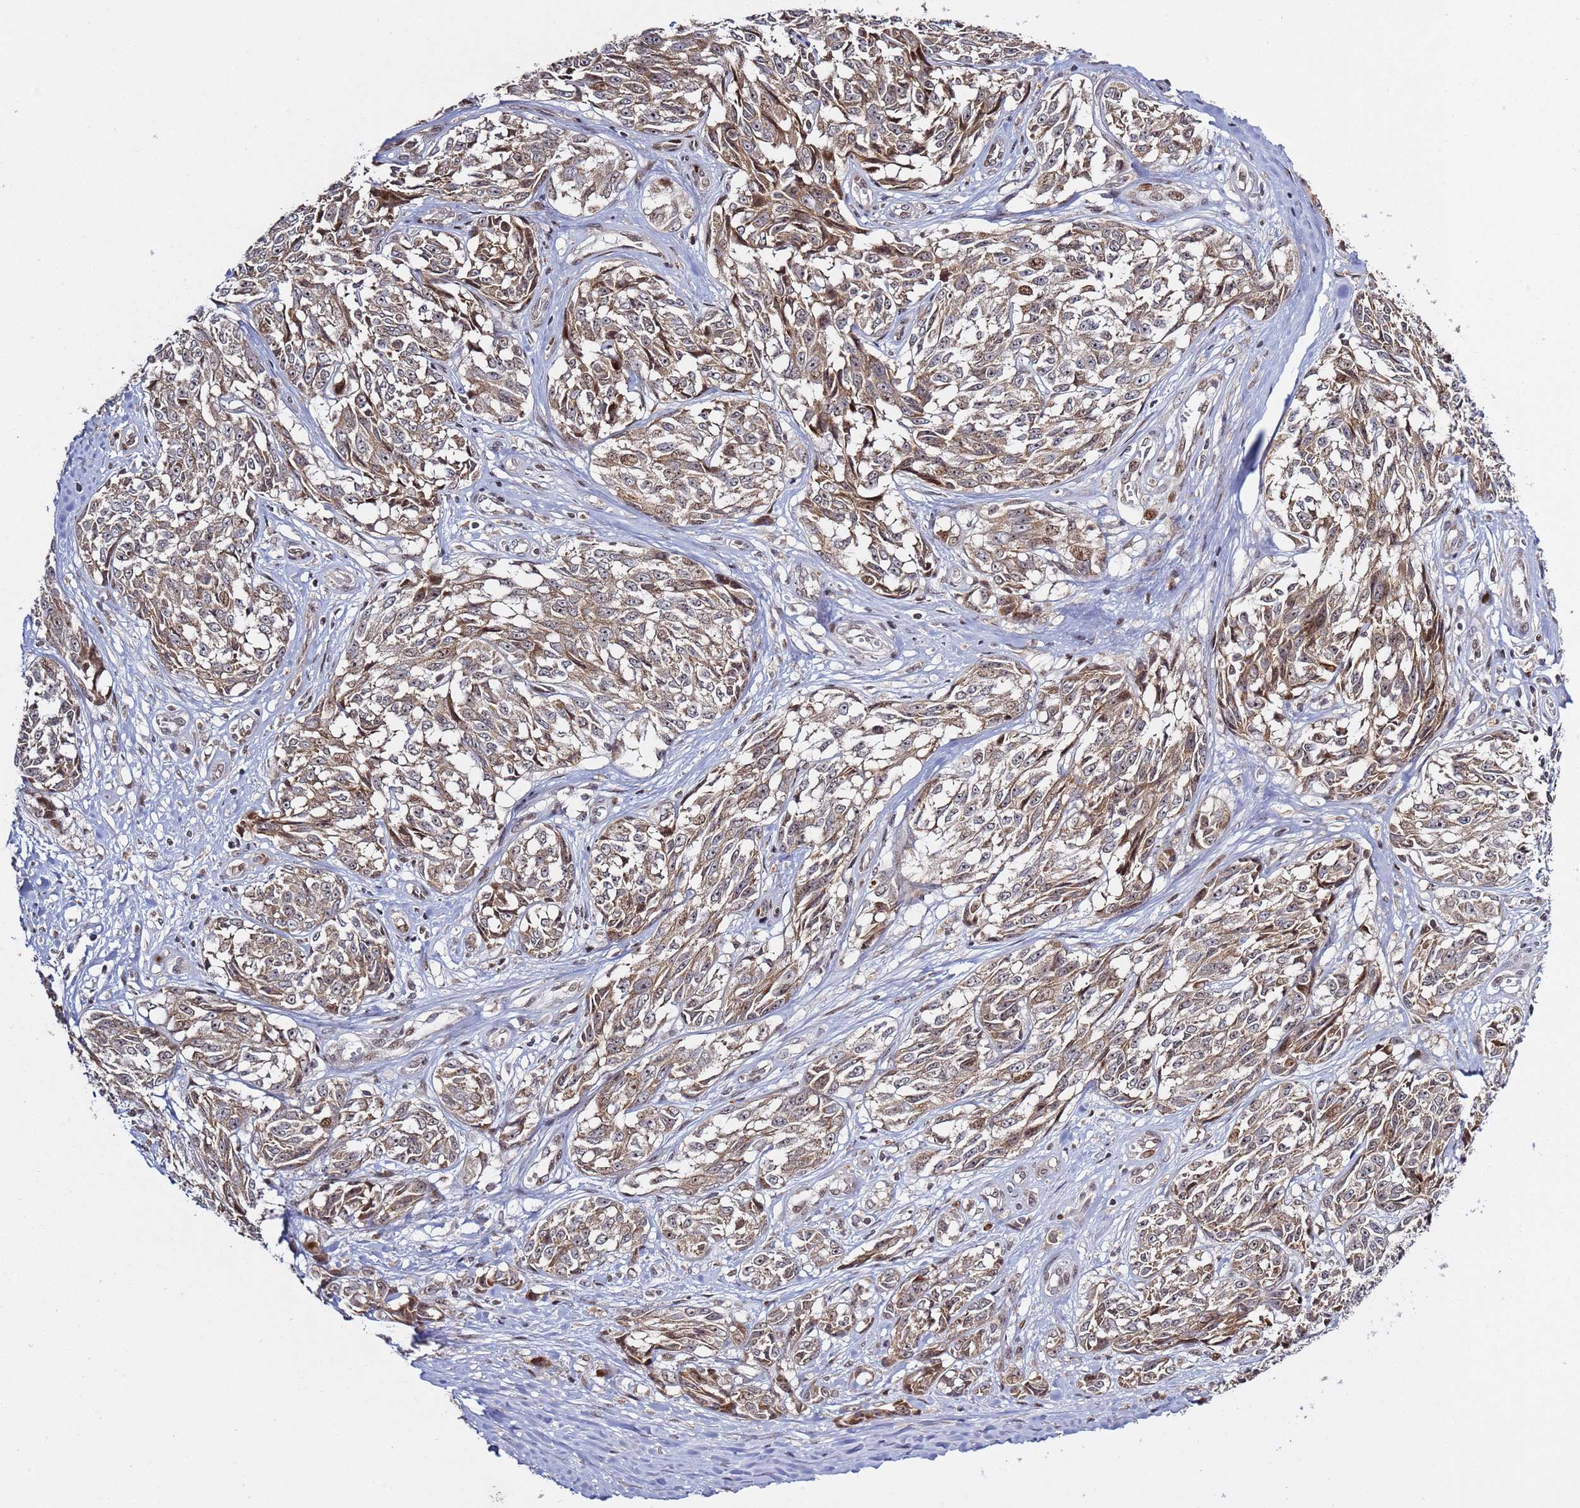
{"staining": {"intensity": "moderate", "quantity": ">75%", "location": "cytoplasmic/membranous,nuclear"}, "tissue": "melanoma", "cell_type": "Tumor cells", "image_type": "cancer", "snomed": [{"axis": "morphology", "description": "Malignant melanoma, NOS"}, {"axis": "topography", "description": "Skin"}], "caption": "Immunohistochemical staining of melanoma shows medium levels of moderate cytoplasmic/membranous and nuclear staining in about >75% of tumor cells.", "gene": "RCOR2", "patient": {"sex": "female", "age": 64}}